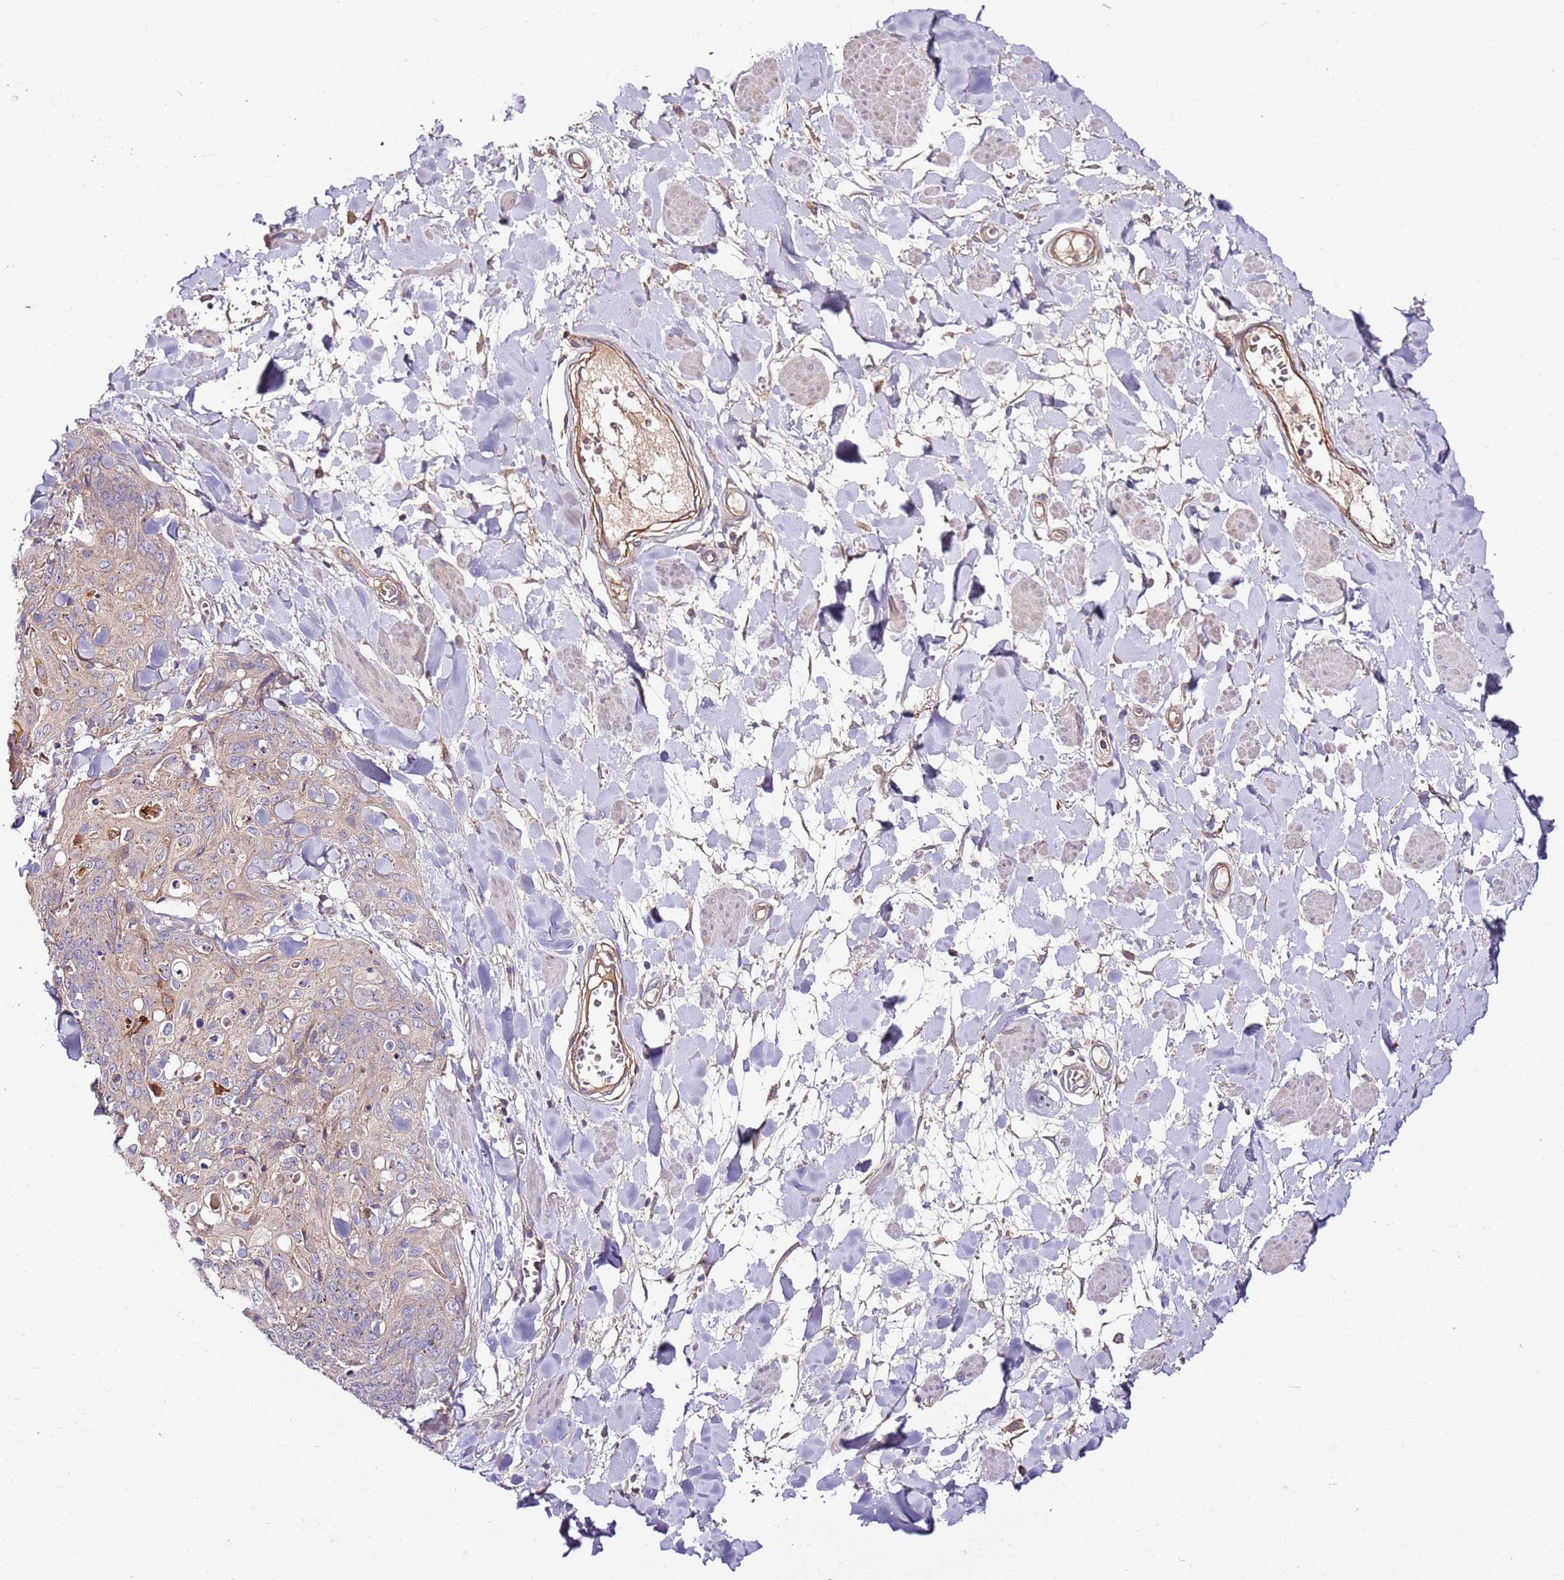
{"staining": {"intensity": "weak", "quantity": "<25%", "location": "cytoplasmic/membranous"}, "tissue": "skin cancer", "cell_type": "Tumor cells", "image_type": "cancer", "snomed": [{"axis": "morphology", "description": "Squamous cell carcinoma, NOS"}, {"axis": "topography", "description": "Skin"}, {"axis": "topography", "description": "Vulva"}], "caption": "Tumor cells are negative for protein expression in human skin squamous cell carcinoma.", "gene": "KRTAP21-3", "patient": {"sex": "female", "age": 85}}